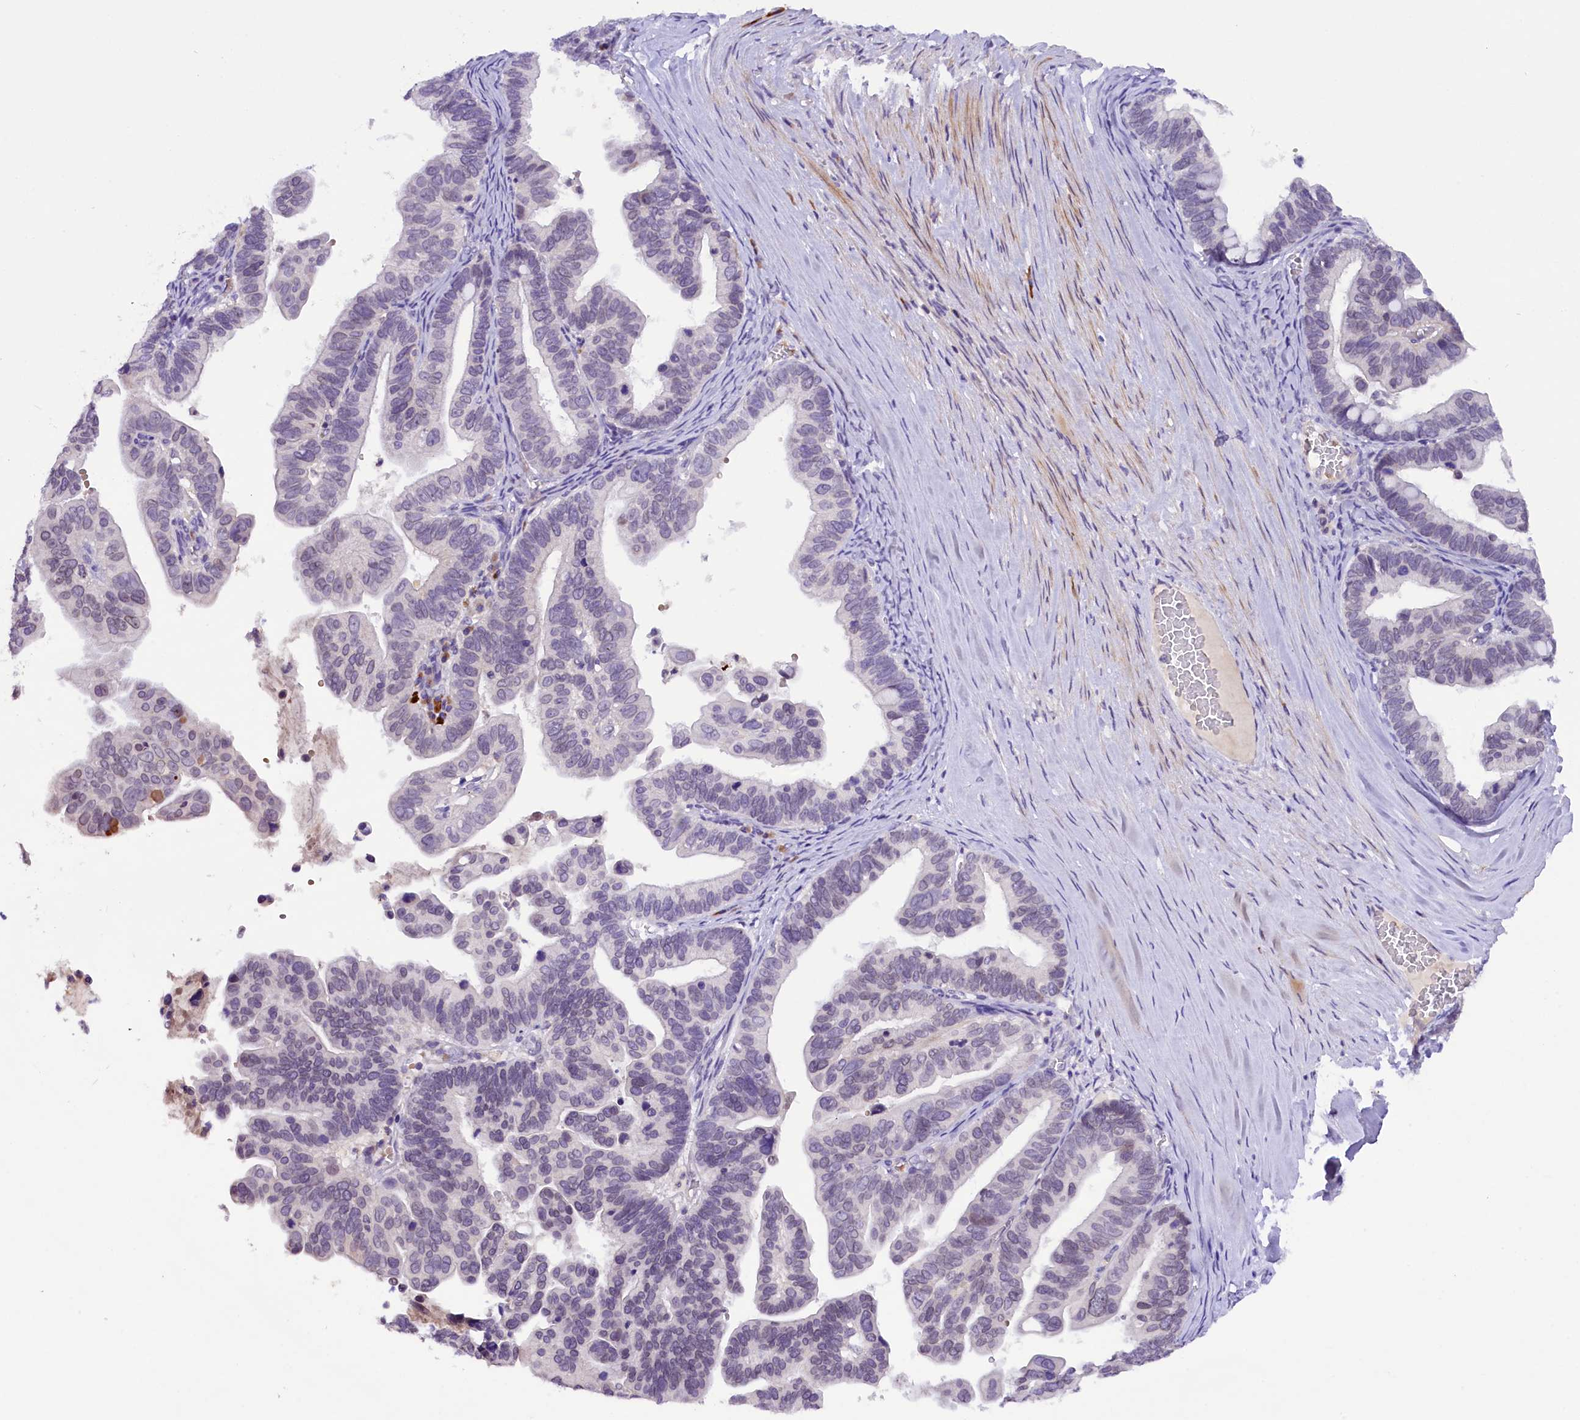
{"staining": {"intensity": "negative", "quantity": "none", "location": "none"}, "tissue": "ovarian cancer", "cell_type": "Tumor cells", "image_type": "cancer", "snomed": [{"axis": "morphology", "description": "Cystadenocarcinoma, serous, NOS"}, {"axis": "topography", "description": "Ovary"}], "caption": "This is a micrograph of IHC staining of ovarian serous cystadenocarcinoma, which shows no expression in tumor cells.", "gene": "MEX3B", "patient": {"sex": "female", "age": 56}}